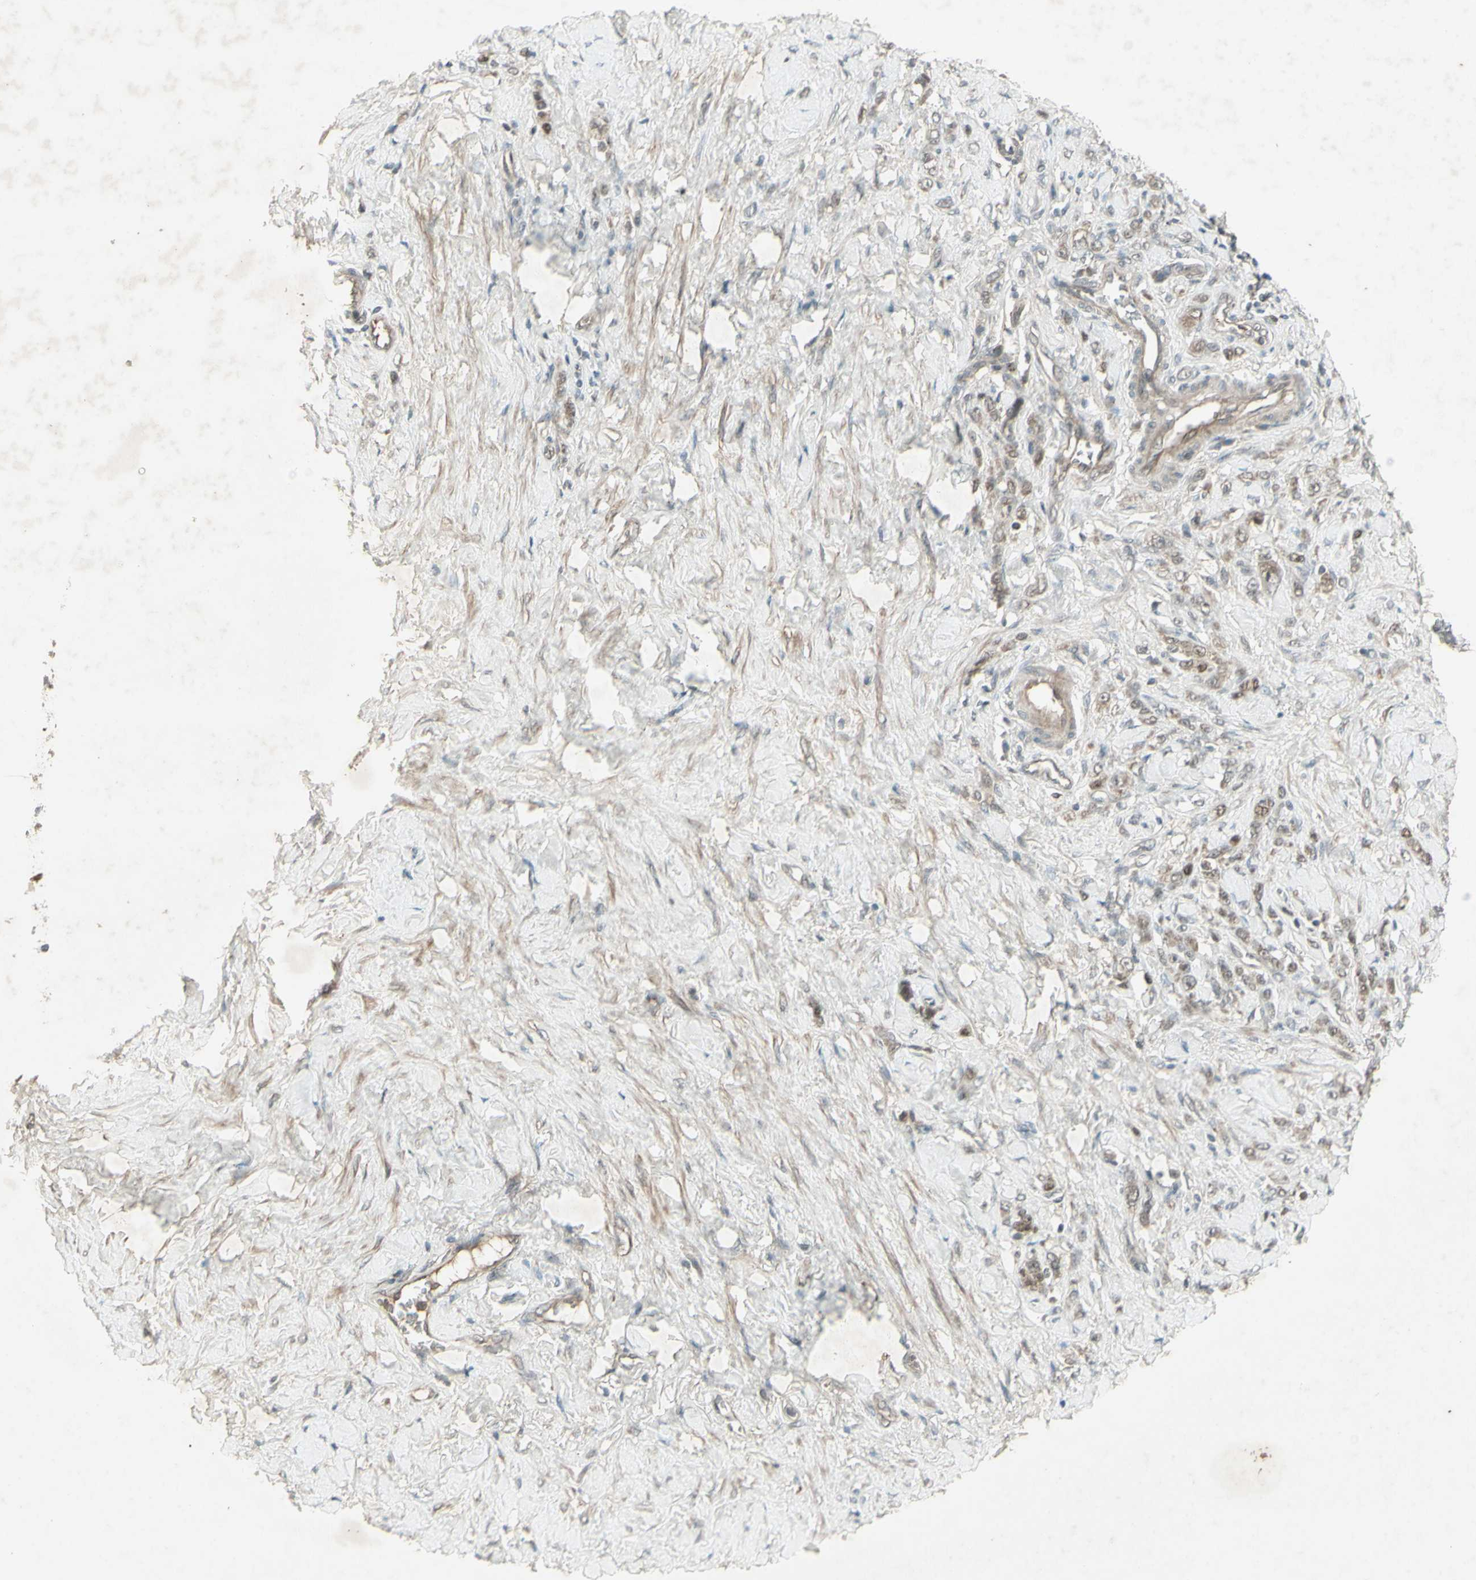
{"staining": {"intensity": "weak", "quantity": "25%-75%", "location": "nuclear"}, "tissue": "stomach cancer", "cell_type": "Tumor cells", "image_type": "cancer", "snomed": [{"axis": "morphology", "description": "Adenocarcinoma, NOS"}, {"axis": "topography", "description": "Stomach"}], "caption": "There is low levels of weak nuclear staining in tumor cells of adenocarcinoma (stomach), as demonstrated by immunohistochemical staining (brown color).", "gene": "MSH6", "patient": {"sex": "male", "age": 82}}